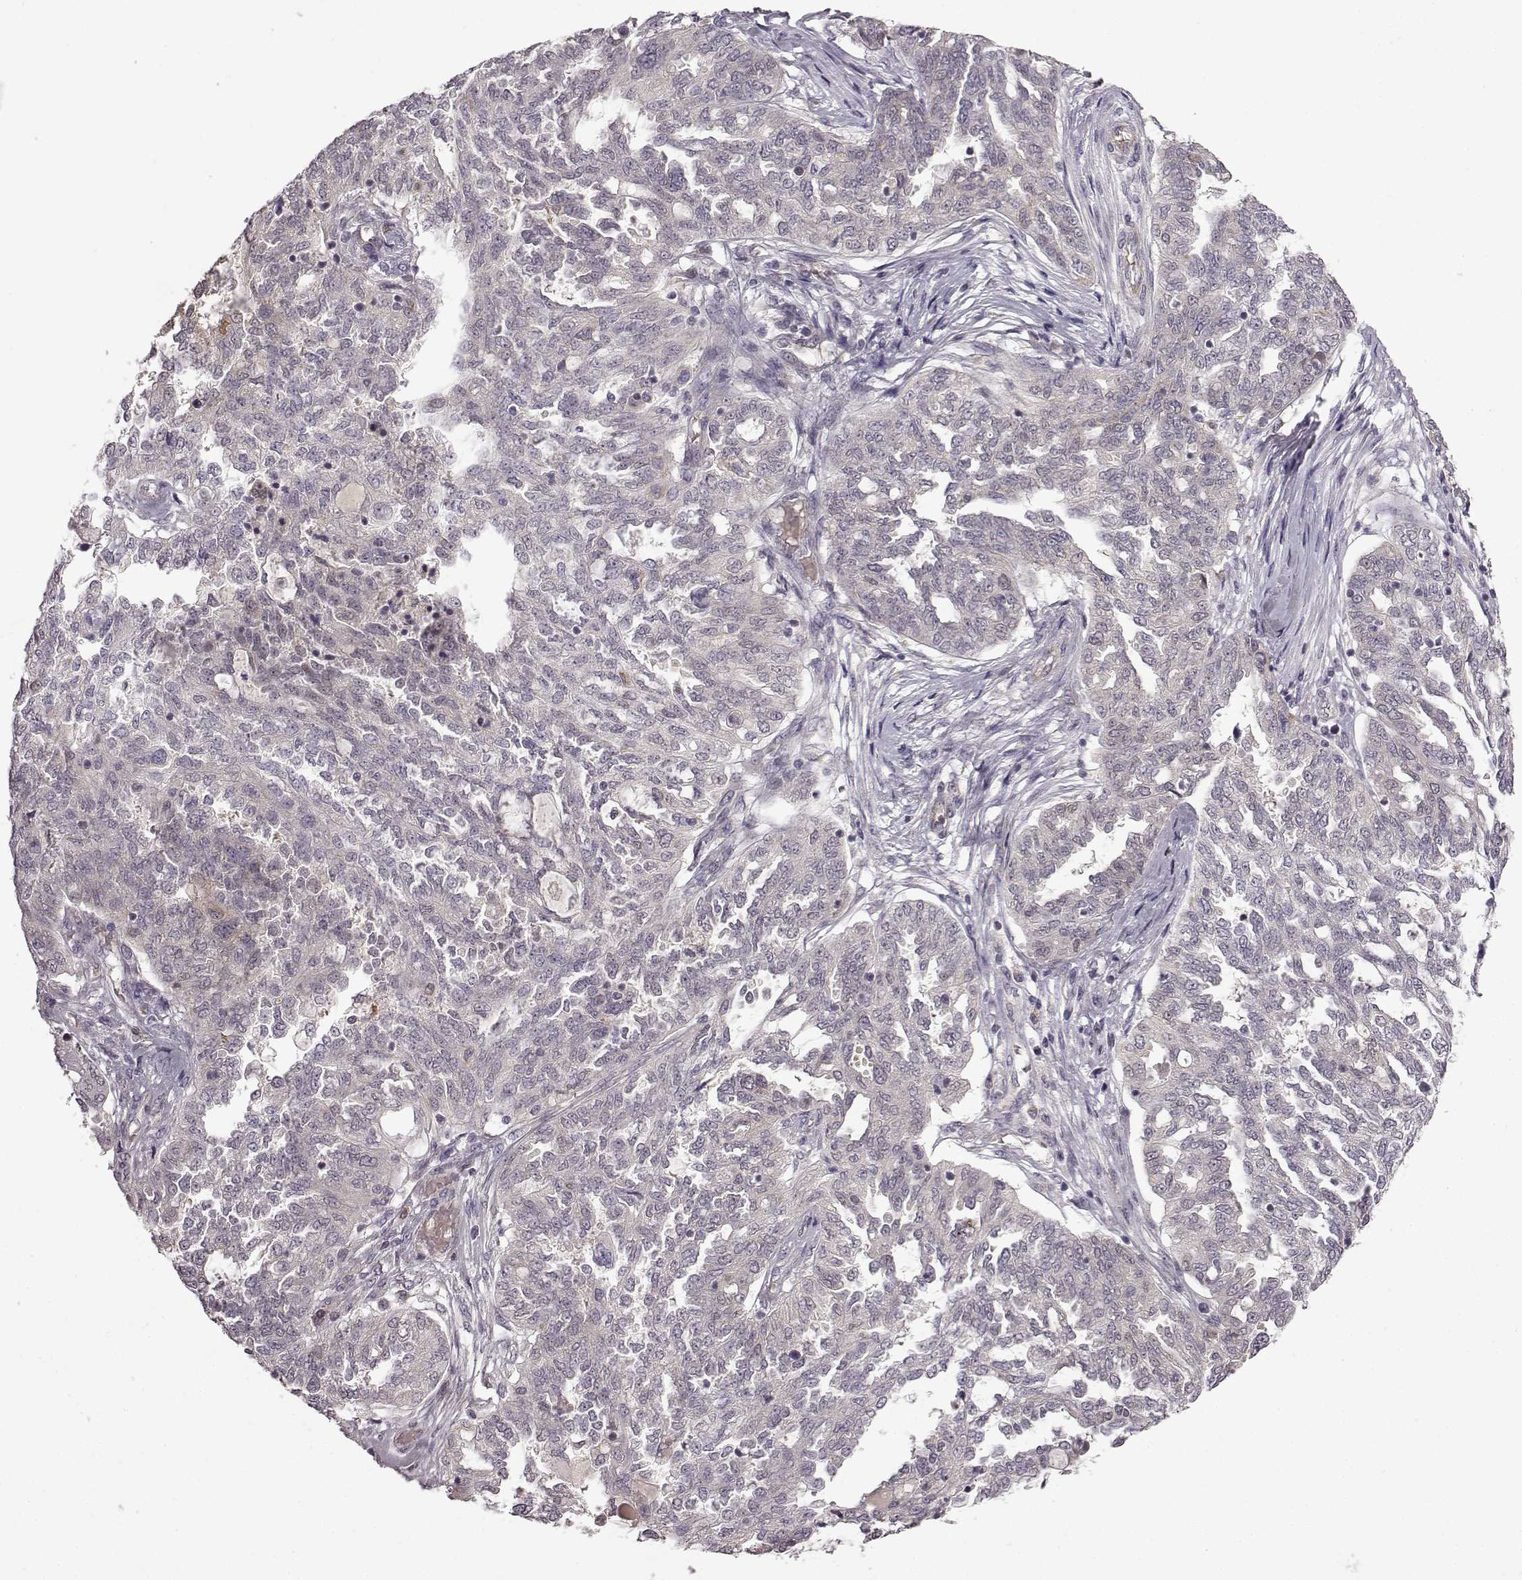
{"staining": {"intensity": "negative", "quantity": "none", "location": "none"}, "tissue": "ovarian cancer", "cell_type": "Tumor cells", "image_type": "cancer", "snomed": [{"axis": "morphology", "description": "Cystadenocarcinoma, serous, NOS"}, {"axis": "topography", "description": "Ovary"}], "caption": "Tumor cells are negative for brown protein staining in ovarian cancer (serous cystadenocarcinoma).", "gene": "B3GNT6", "patient": {"sex": "female", "age": 67}}